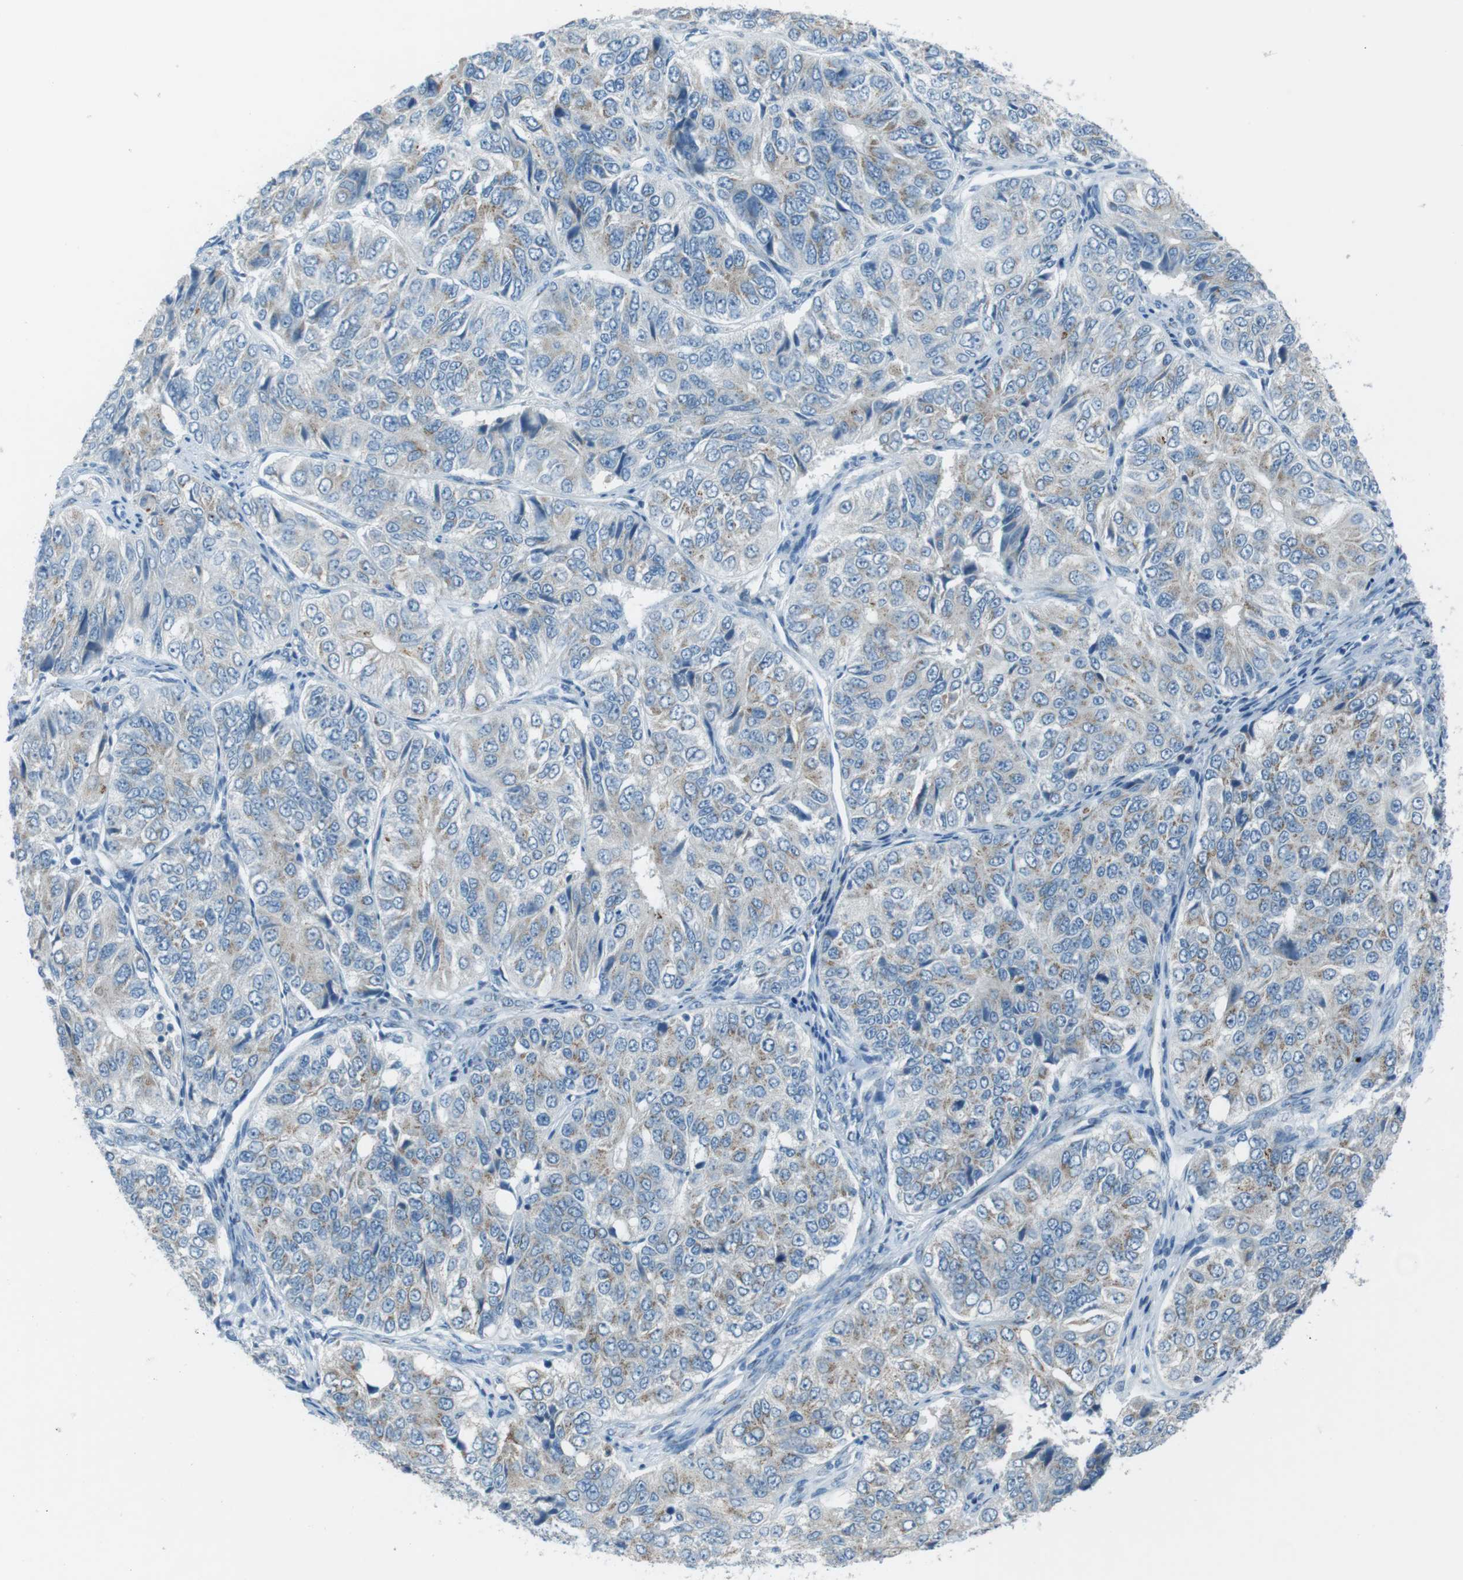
{"staining": {"intensity": "weak", "quantity": "25%-75%", "location": "cytoplasmic/membranous"}, "tissue": "ovarian cancer", "cell_type": "Tumor cells", "image_type": "cancer", "snomed": [{"axis": "morphology", "description": "Carcinoma, endometroid"}, {"axis": "topography", "description": "Ovary"}], "caption": "Immunohistochemical staining of human endometroid carcinoma (ovarian) reveals low levels of weak cytoplasmic/membranous protein expression in about 25%-75% of tumor cells. Using DAB (brown) and hematoxylin (blue) stains, captured at high magnification using brightfield microscopy.", "gene": "TXNDC15", "patient": {"sex": "female", "age": 51}}